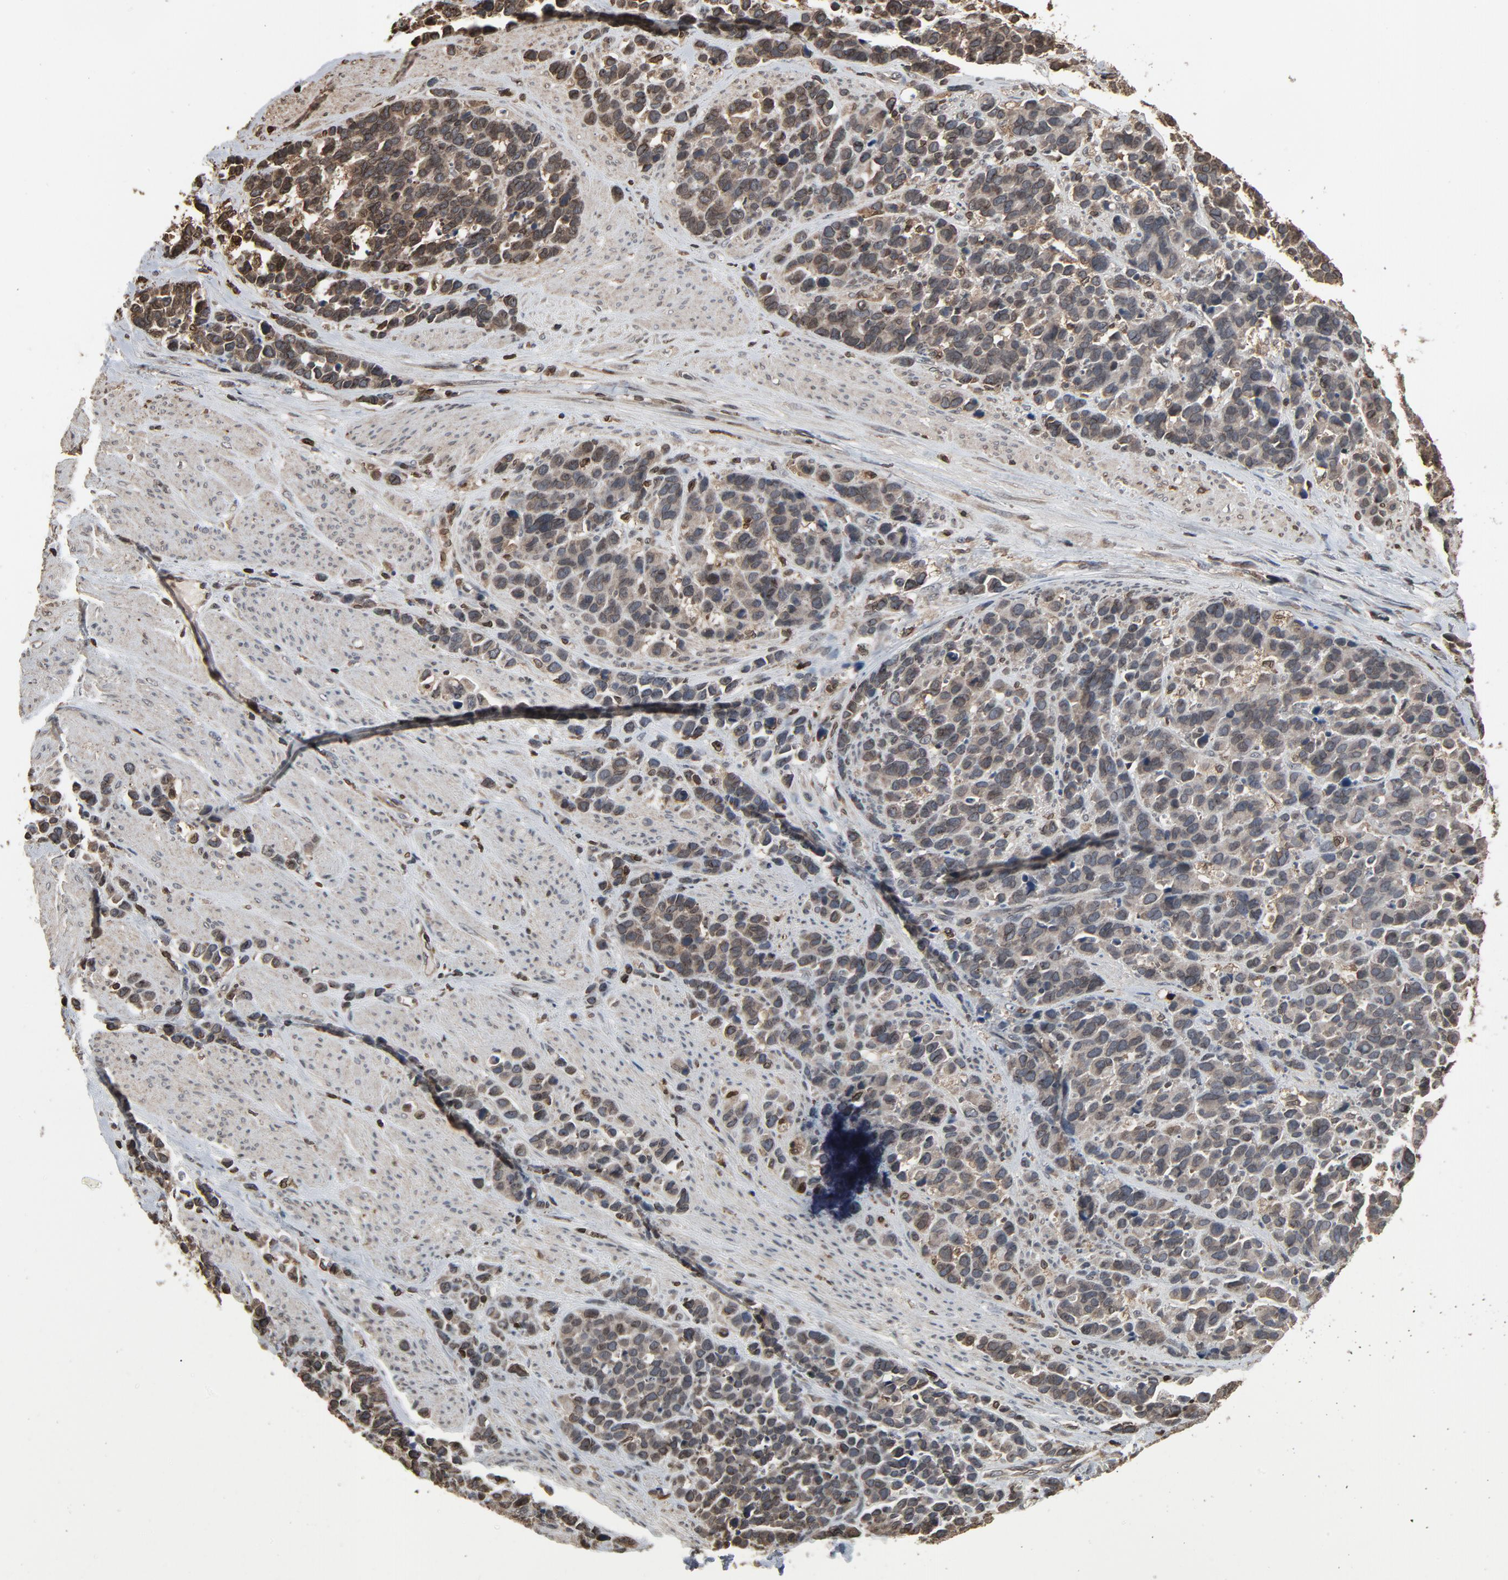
{"staining": {"intensity": "weak", "quantity": "<25%", "location": "cytoplasmic/membranous,nuclear"}, "tissue": "stomach cancer", "cell_type": "Tumor cells", "image_type": "cancer", "snomed": [{"axis": "morphology", "description": "Adenocarcinoma, NOS"}, {"axis": "topography", "description": "Stomach, upper"}], "caption": "Immunohistochemistry micrograph of neoplastic tissue: stomach adenocarcinoma stained with DAB demonstrates no significant protein expression in tumor cells.", "gene": "UBE2D1", "patient": {"sex": "male", "age": 71}}